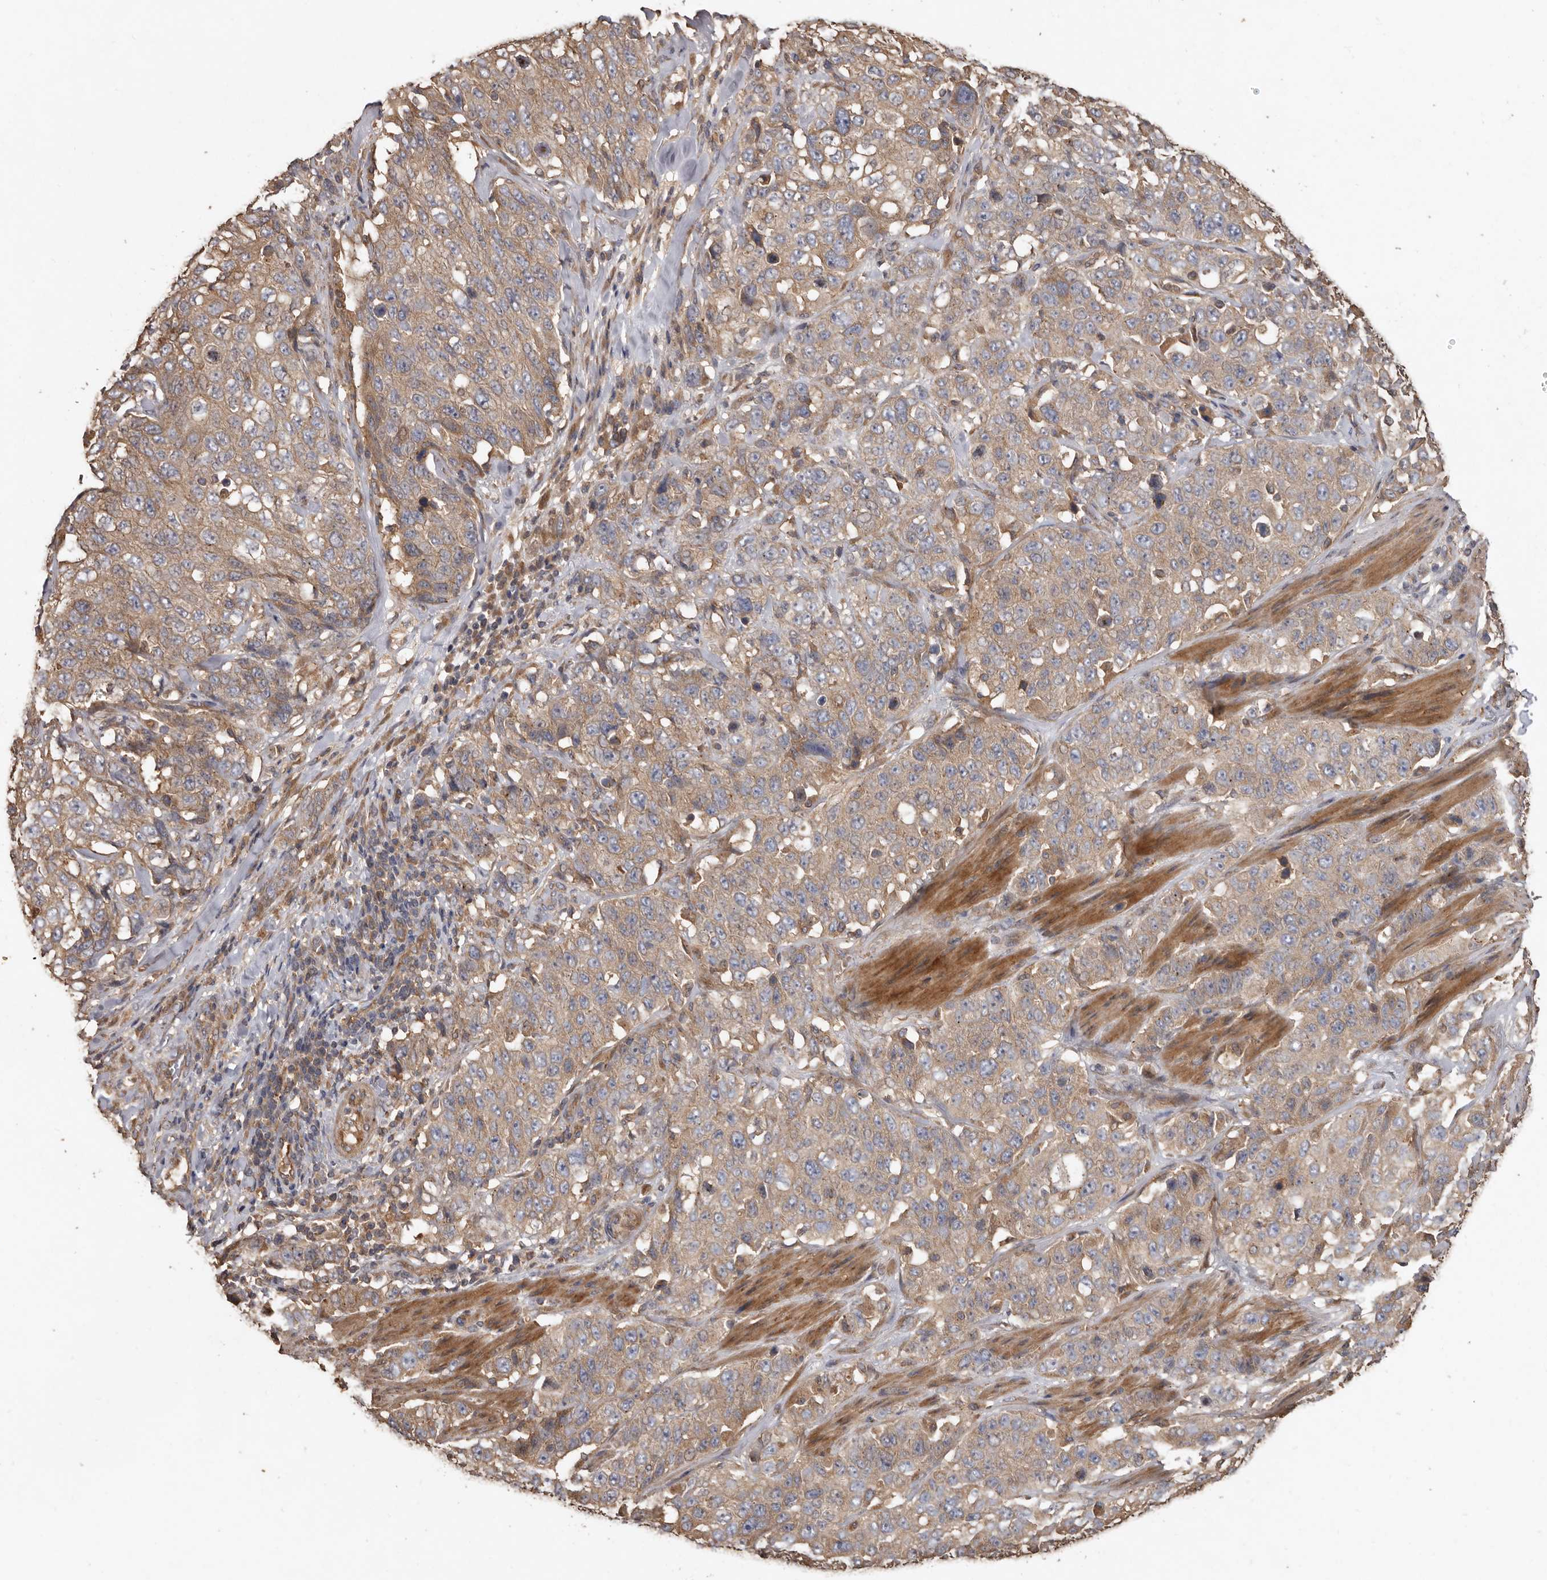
{"staining": {"intensity": "weak", "quantity": ">75%", "location": "cytoplasmic/membranous"}, "tissue": "stomach cancer", "cell_type": "Tumor cells", "image_type": "cancer", "snomed": [{"axis": "morphology", "description": "Adenocarcinoma, NOS"}, {"axis": "topography", "description": "Stomach"}], "caption": "This micrograph demonstrates immunohistochemistry staining of human stomach cancer, with low weak cytoplasmic/membranous positivity in about >75% of tumor cells.", "gene": "FLCN", "patient": {"sex": "male", "age": 48}}